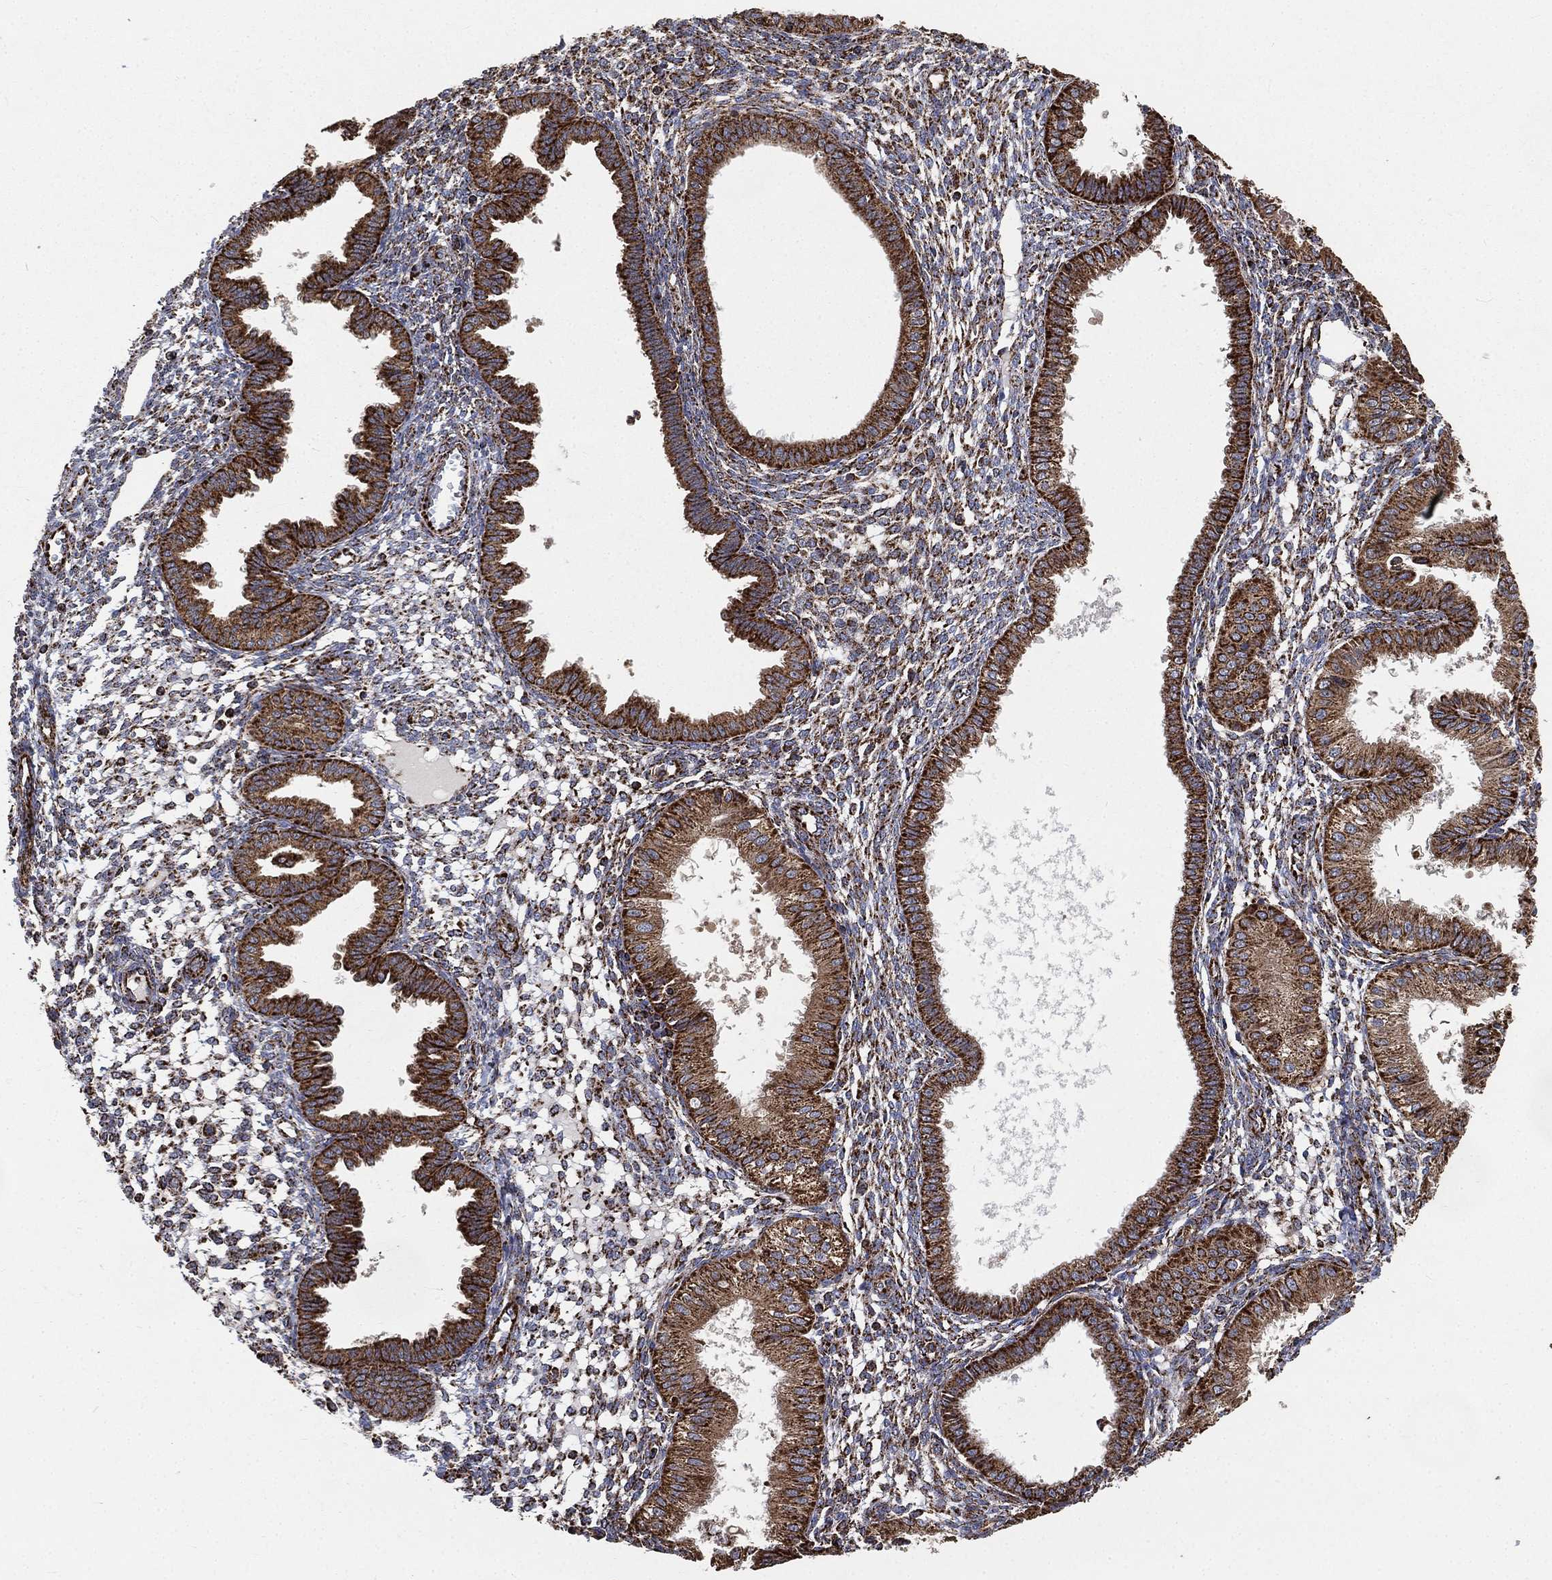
{"staining": {"intensity": "strong", "quantity": ">75%", "location": "cytoplasmic/membranous"}, "tissue": "endometrium", "cell_type": "Cells in endometrial stroma", "image_type": "normal", "snomed": [{"axis": "morphology", "description": "Normal tissue, NOS"}, {"axis": "topography", "description": "Endometrium"}], "caption": "IHC of benign human endometrium exhibits high levels of strong cytoplasmic/membranous positivity in about >75% of cells in endometrial stroma.", "gene": "SLC38A7", "patient": {"sex": "female", "age": 43}}